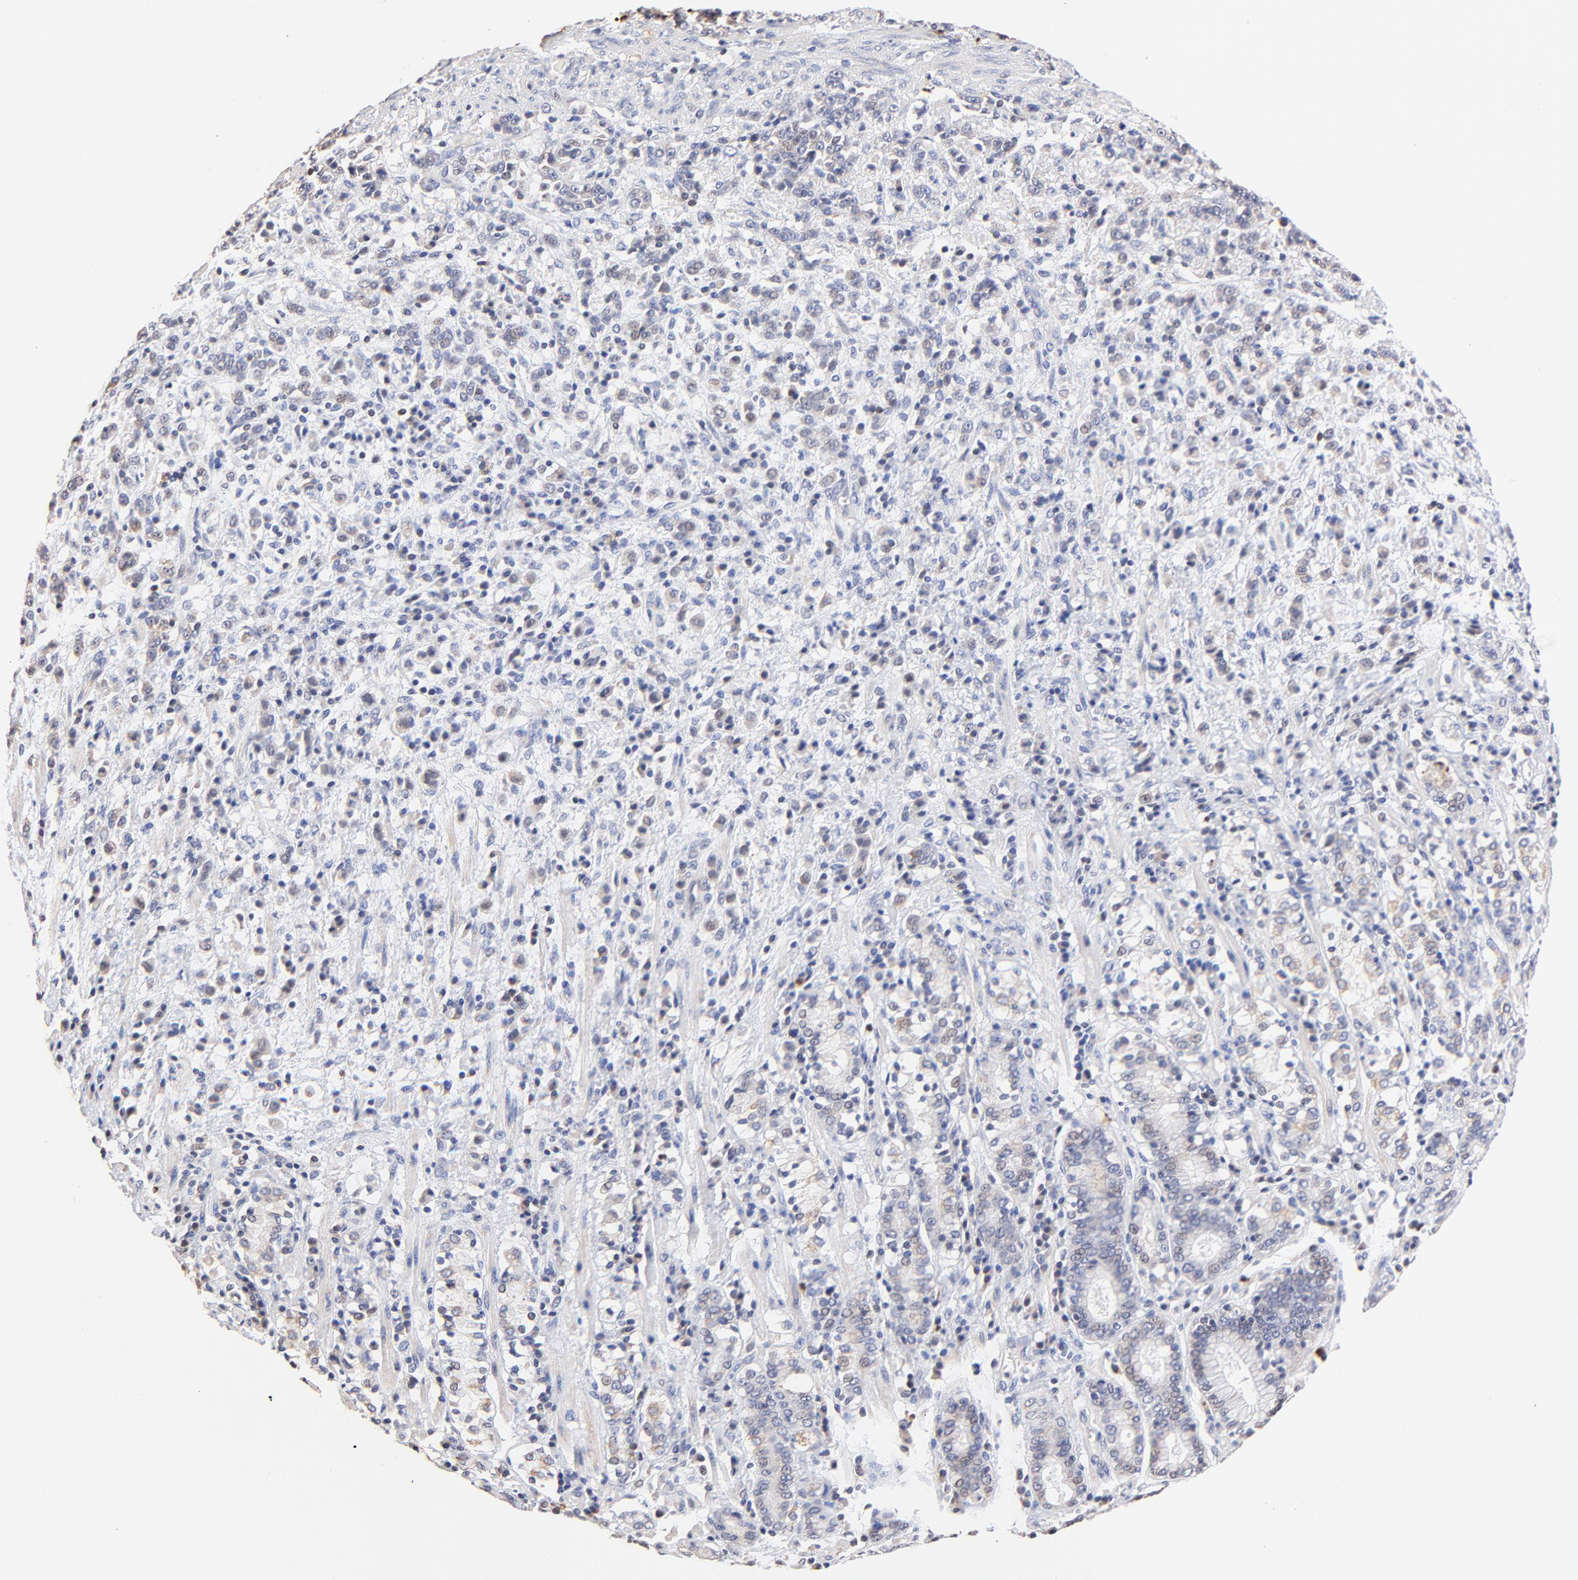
{"staining": {"intensity": "weak", "quantity": "<25%", "location": "nuclear"}, "tissue": "stomach cancer", "cell_type": "Tumor cells", "image_type": "cancer", "snomed": [{"axis": "morphology", "description": "Adenocarcinoma, NOS"}, {"axis": "topography", "description": "Stomach, lower"}], "caption": "Immunohistochemistry (IHC) histopathology image of human adenocarcinoma (stomach) stained for a protein (brown), which exhibits no positivity in tumor cells.", "gene": "BBOF1", "patient": {"sex": "male", "age": 88}}